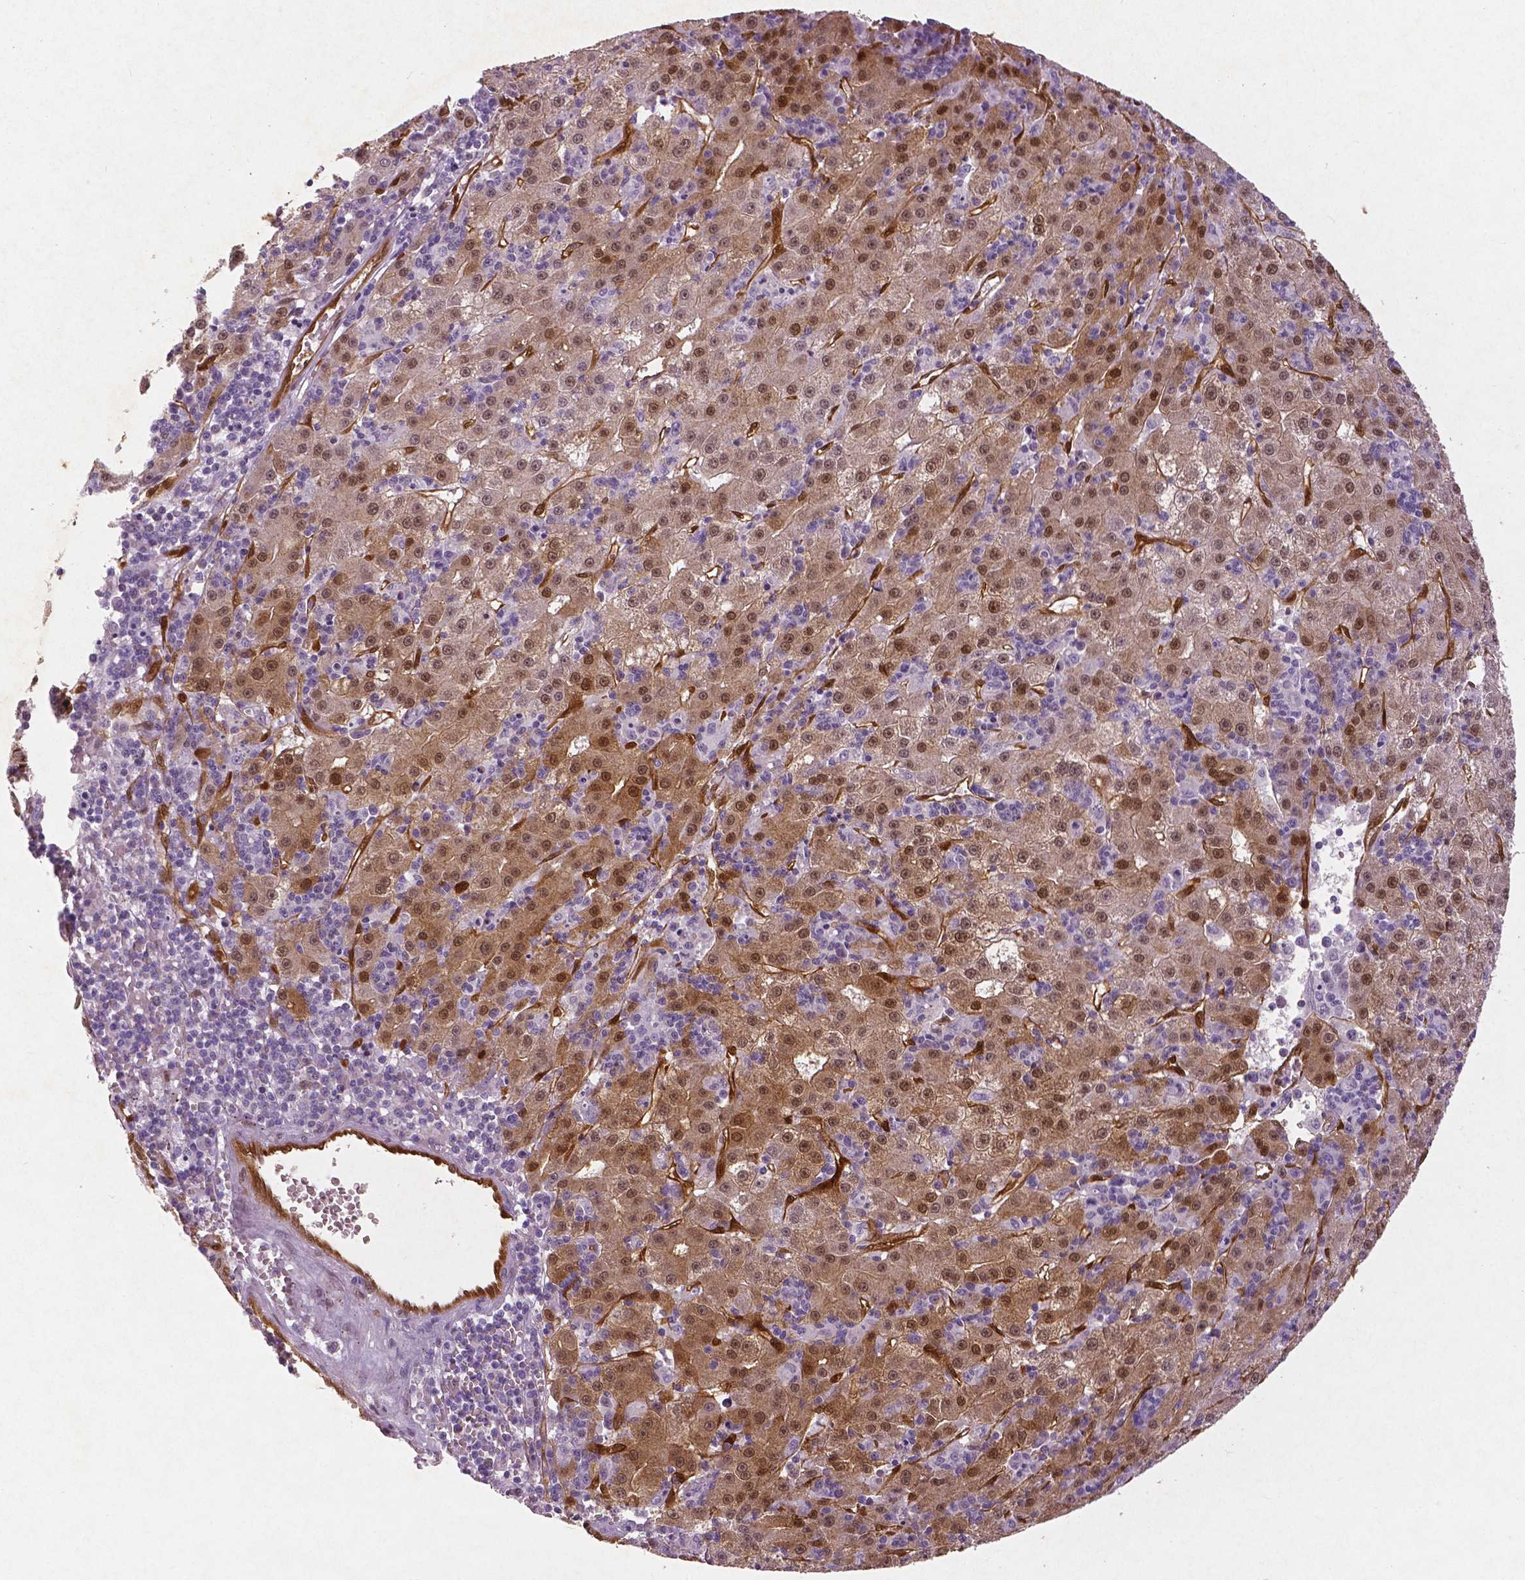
{"staining": {"intensity": "moderate", "quantity": ">75%", "location": "cytoplasmic/membranous,nuclear"}, "tissue": "liver cancer", "cell_type": "Tumor cells", "image_type": "cancer", "snomed": [{"axis": "morphology", "description": "Carcinoma, Hepatocellular, NOS"}, {"axis": "topography", "description": "Liver"}], "caption": "There is medium levels of moderate cytoplasmic/membranous and nuclear positivity in tumor cells of liver cancer (hepatocellular carcinoma), as demonstrated by immunohistochemical staining (brown color).", "gene": "WWTR1", "patient": {"sex": "male", "age": 76}}